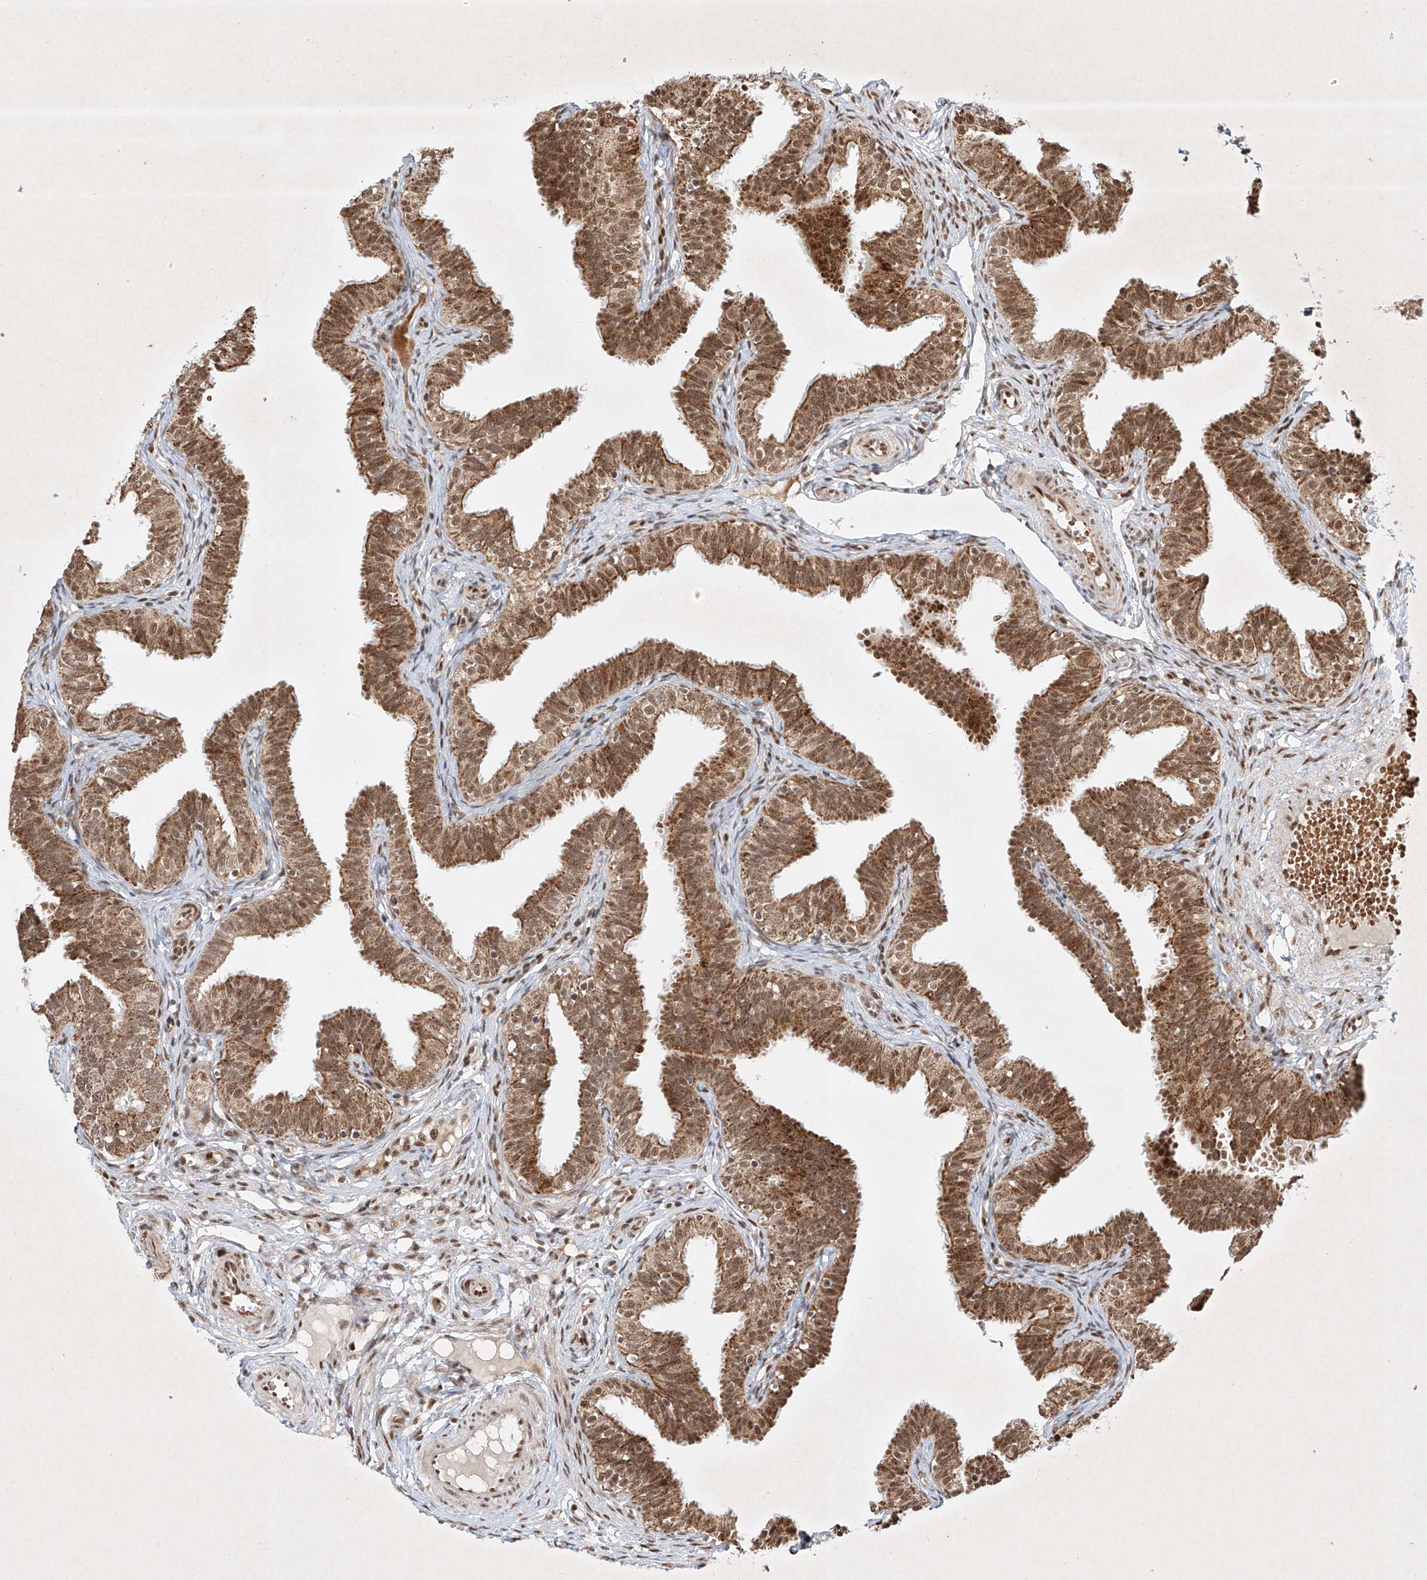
{"staining": {"intensity": "moderate", "quantity": ">75%", "location": "cytoplasmic/membranous,nuclear"}, "tissue": "fallopian tube", "cell_type": "Glandular cells", "image_type": "normal", "snomed": [{"axis": "morphology", "description": "Normal tissue, NOS"}, {"axis": "topography", "description": "Fallopian tube"}], "caption": "The histopathology image demonstrates staining of benign fallopian tube, revealing moderate cytoplasmic/membranous,nuclear protein expression (brown color) within glandular cells. The protein of interest is shown in brown color, while the nuclei are stained blue.", "gene": "EPG5", "patient": {"sex": "female", "age": 35}}